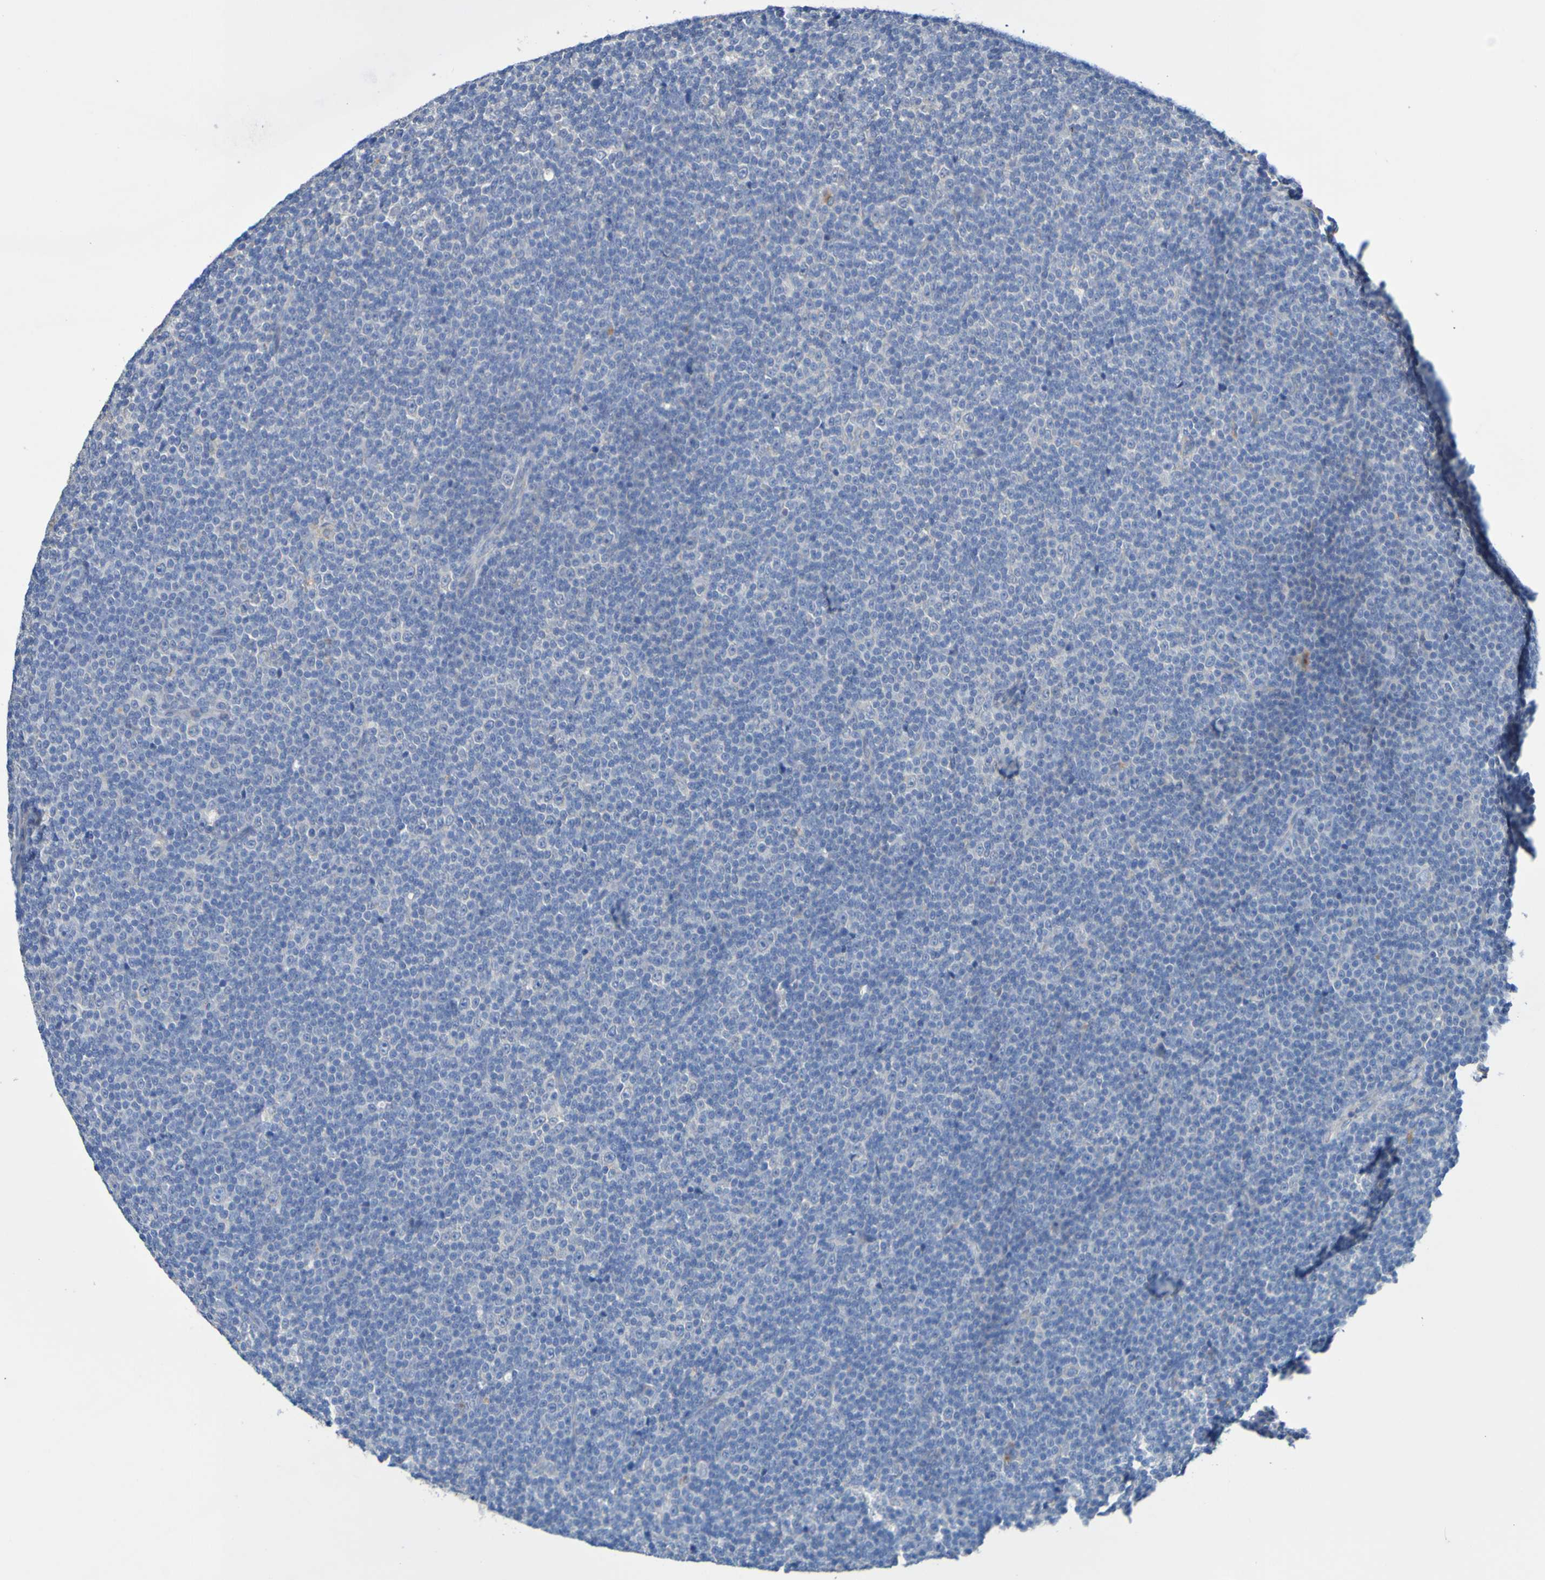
{"staining": {"intensity": "negative", "quantity": "none", "location": "none"}, "tissue": "lymphoma", "cell_type": "Tumor cells", "image_type": "cancer", "snomed": [{"axis": "morphology", "description": "Malignant lymphoma, non-Hodgkin's type, Low grade"}, {"axis": "topography", "description": "Lymph node"}], "caption": "Immunohistochemical staining of human malignant lymphoma, non-Hodgkin's type (low-grade) reveals no significant staining in tumor cells. Nuclei are stained in blue.", "gene": "SRPRB", "patient": {"sex": "female", "age": 67}}